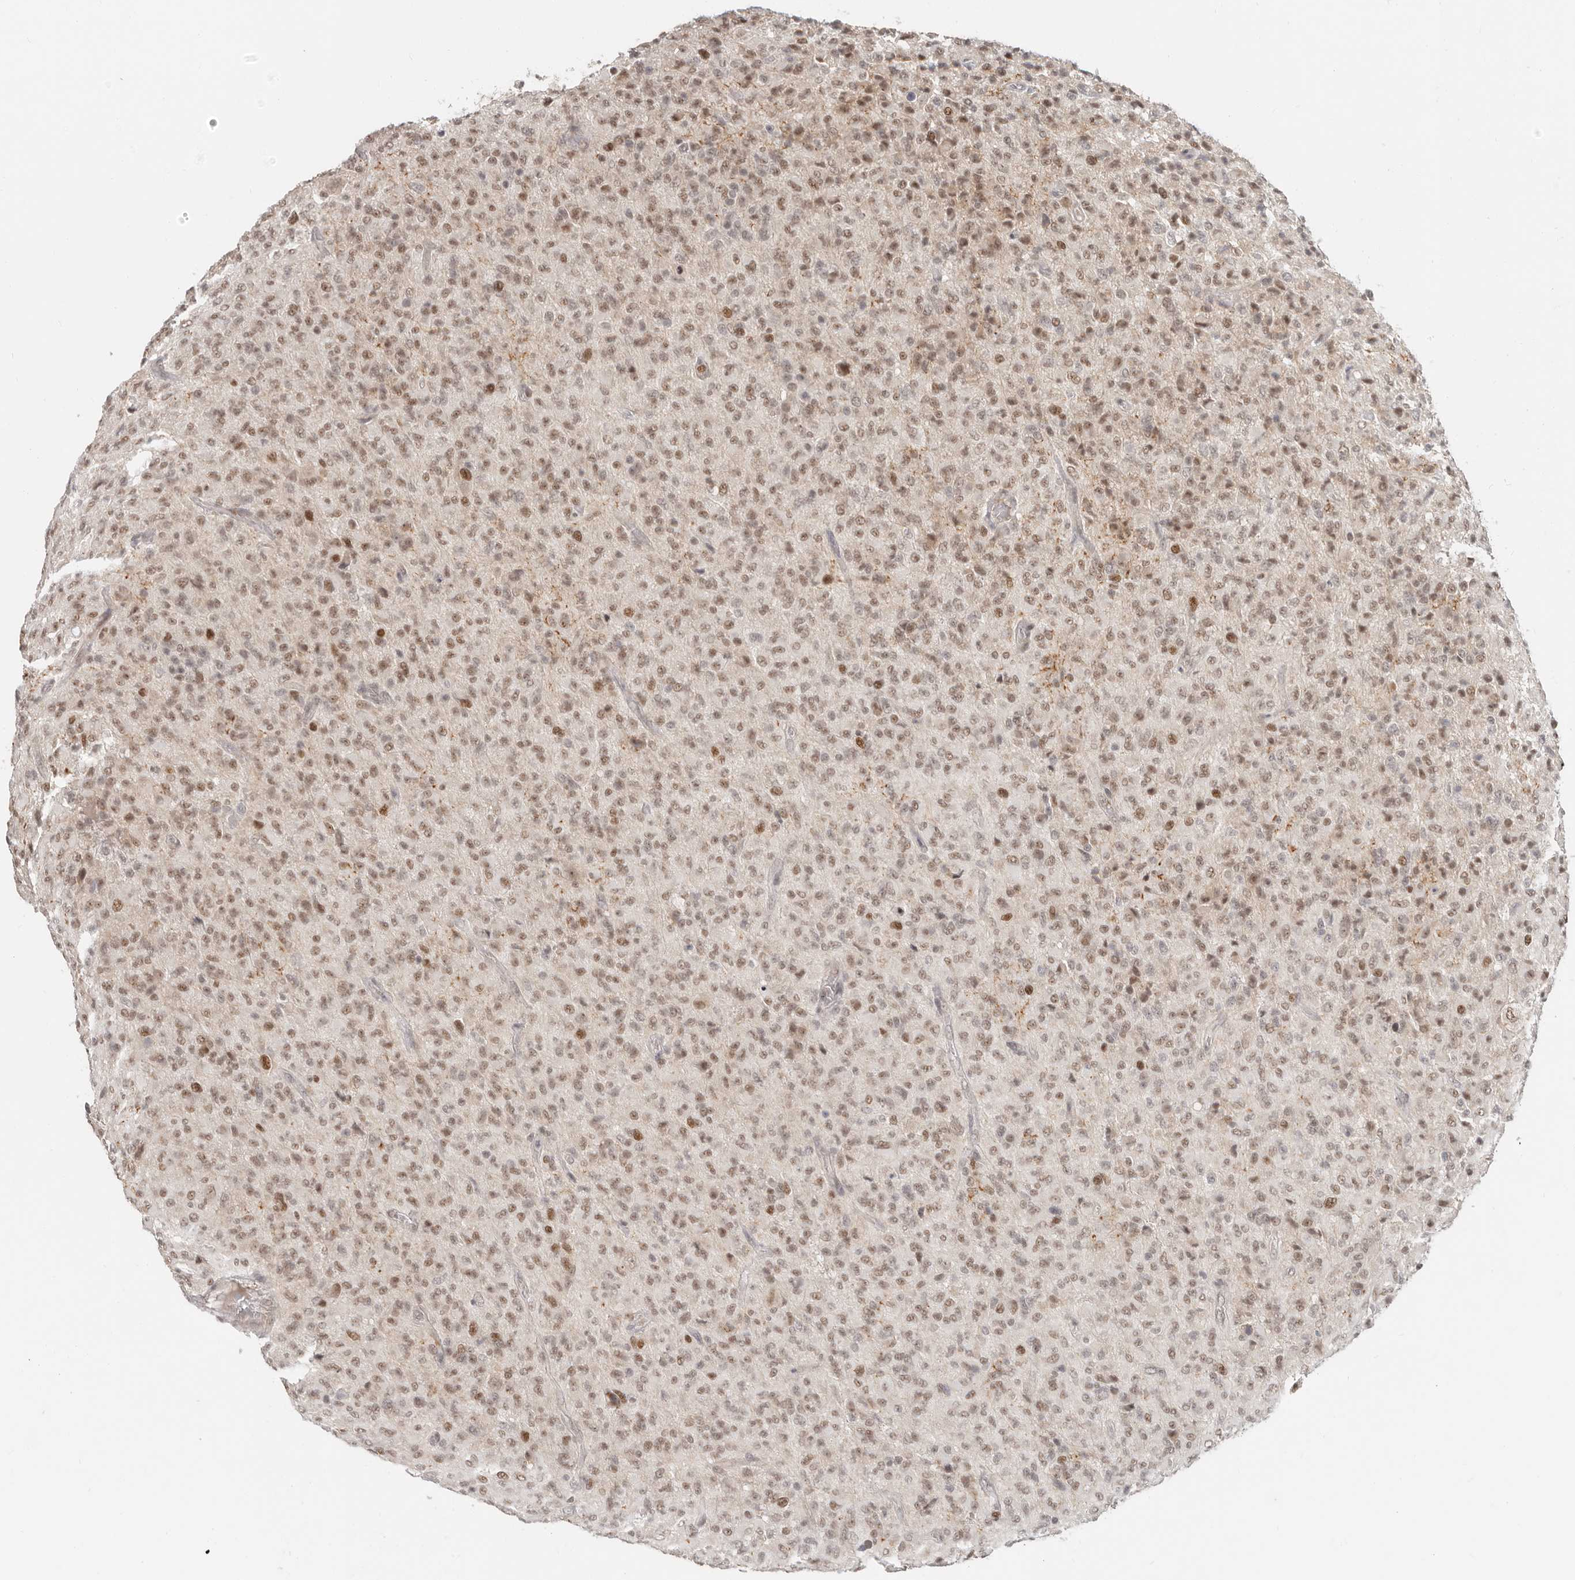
{"staining": {"intensity": "moderate", "quantity": ">75%", "location": "nuclear"}, "tissue": "glioma", "cell_type": "Tumor cells", "image_type": "cancer", "snomed": [{"axis": "morphology", "description": "Glioma, malignant, High grade"}, {"axis": "topography", "description": "Brain"}], "caption": "Immunohistochemical staining of human glioma demonstrates medium levels of moderate nuclear staining in about >75% of tumor cells.", "gene": "RFC2", "patient": {"sex": "female", "age": 57}}